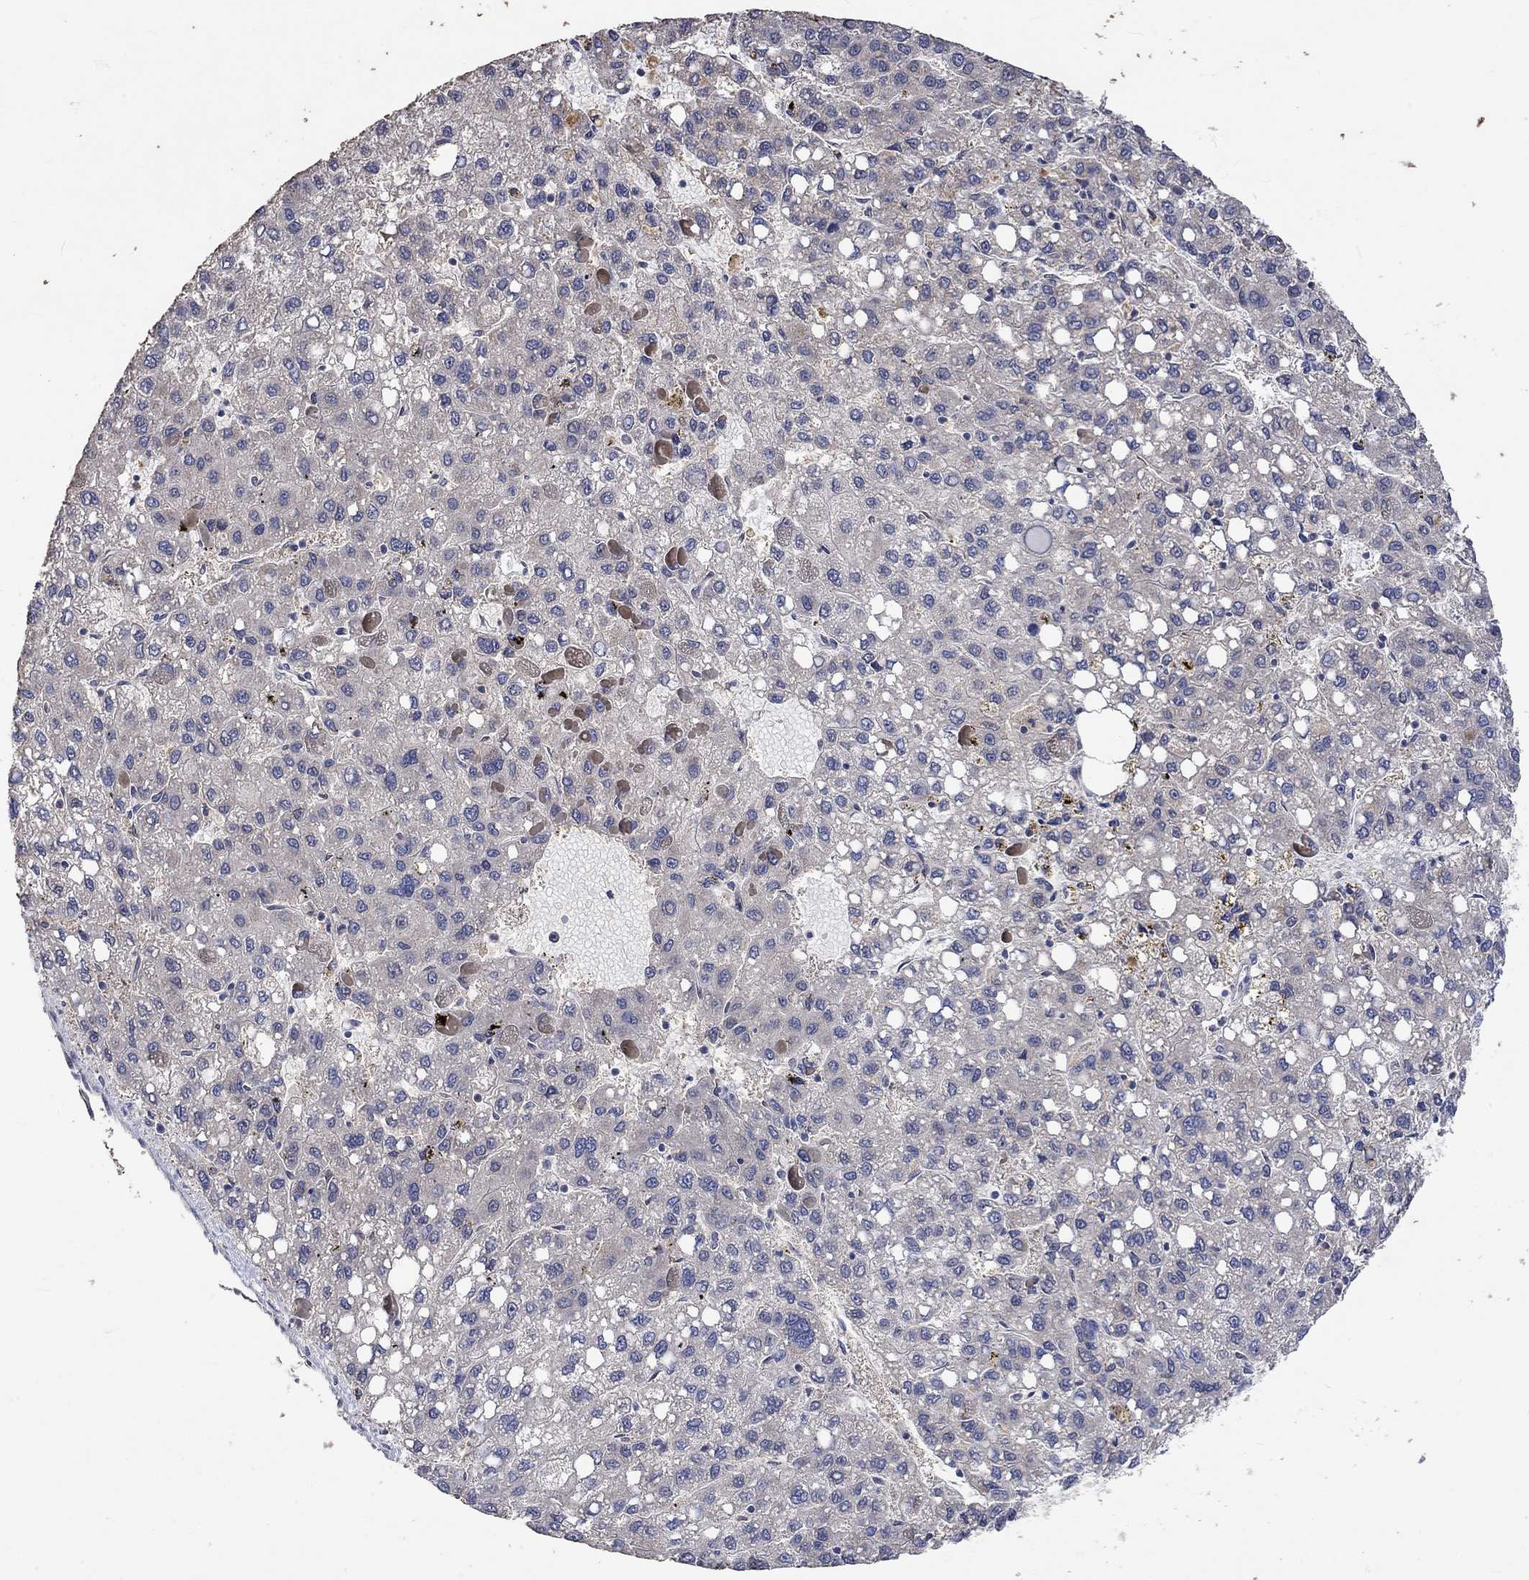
{"staining": {"intensity": "negative", "quantity": "none", "location": "none"}, "tissue": "liver cancer", "cell_type": "Tumor cells", "image_type": "cancer", "snomed": [{"axis": "morphology", "description": "Carcinoma, Hepatocellular, NOS"}, {"axis": "topography", "description": "Liver"}], "caption": "Immunohistochemistry histopathology image of neoplastic tissue: human liver cancer stained with DAB displays no significant protein positivity in tumor cells.", "gene": "PTPN20", "patient": {"sex": "female", "age": 82}}